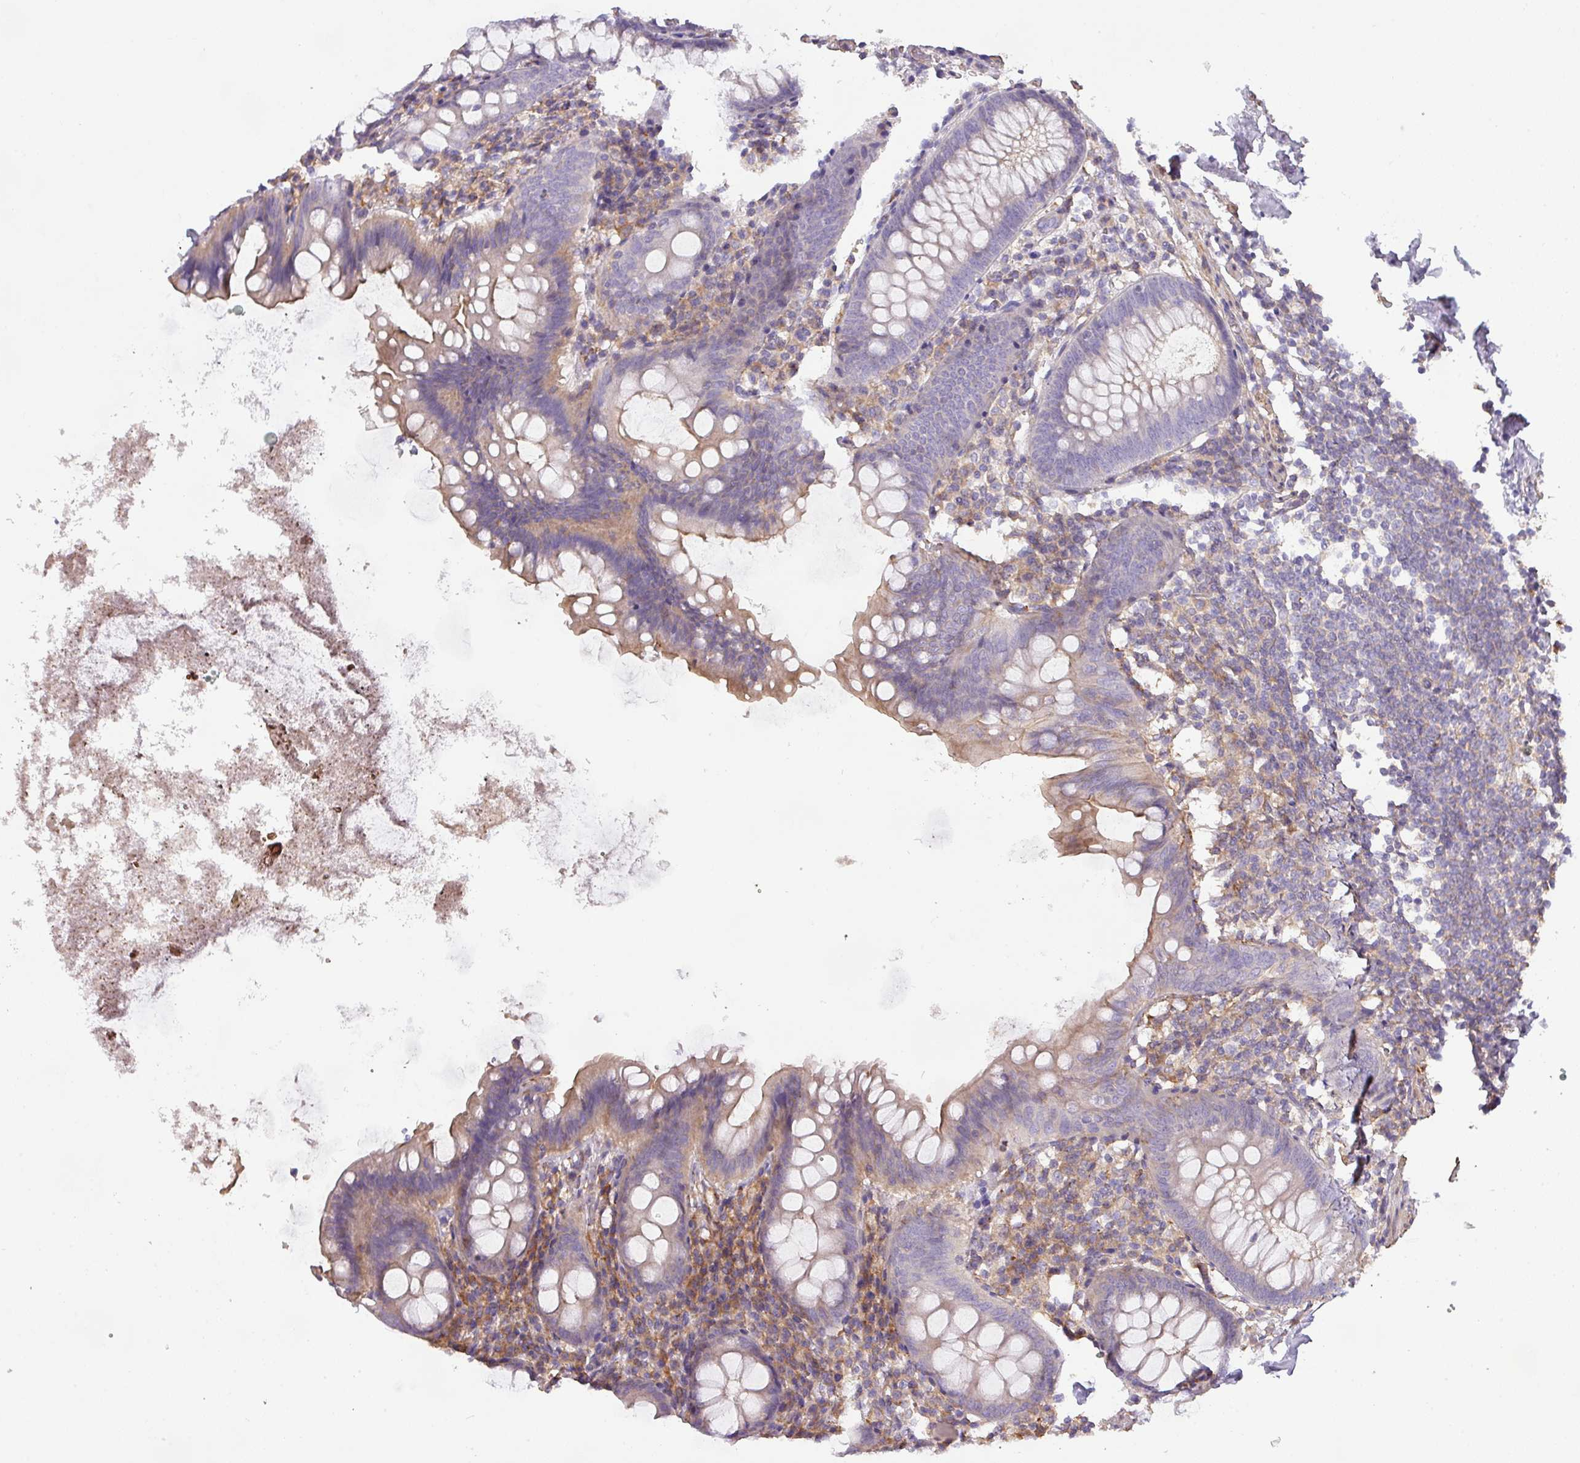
{"staining": {"intensity": "weak", "quantity": "<25%", "location": "cytoplasmic/membranous"}, "tissue": "appendix", "cell_type": "Glandular cells", "image_type": "normal", "snomed": [{"axis": "morphology", "description": "Normal tissue, NOS"}, {"axis": "topography", "description": "Appendix"}], "caption": "Immunohistochemical staining of normal human appendix exhibits no significant positivity in glandular cells. (DAB (3,3'-diaminobenzidine) immunohistochemistry, high magnification).", "gene": "LRRC41", "patient": {"sex": "female", "age": 51}}